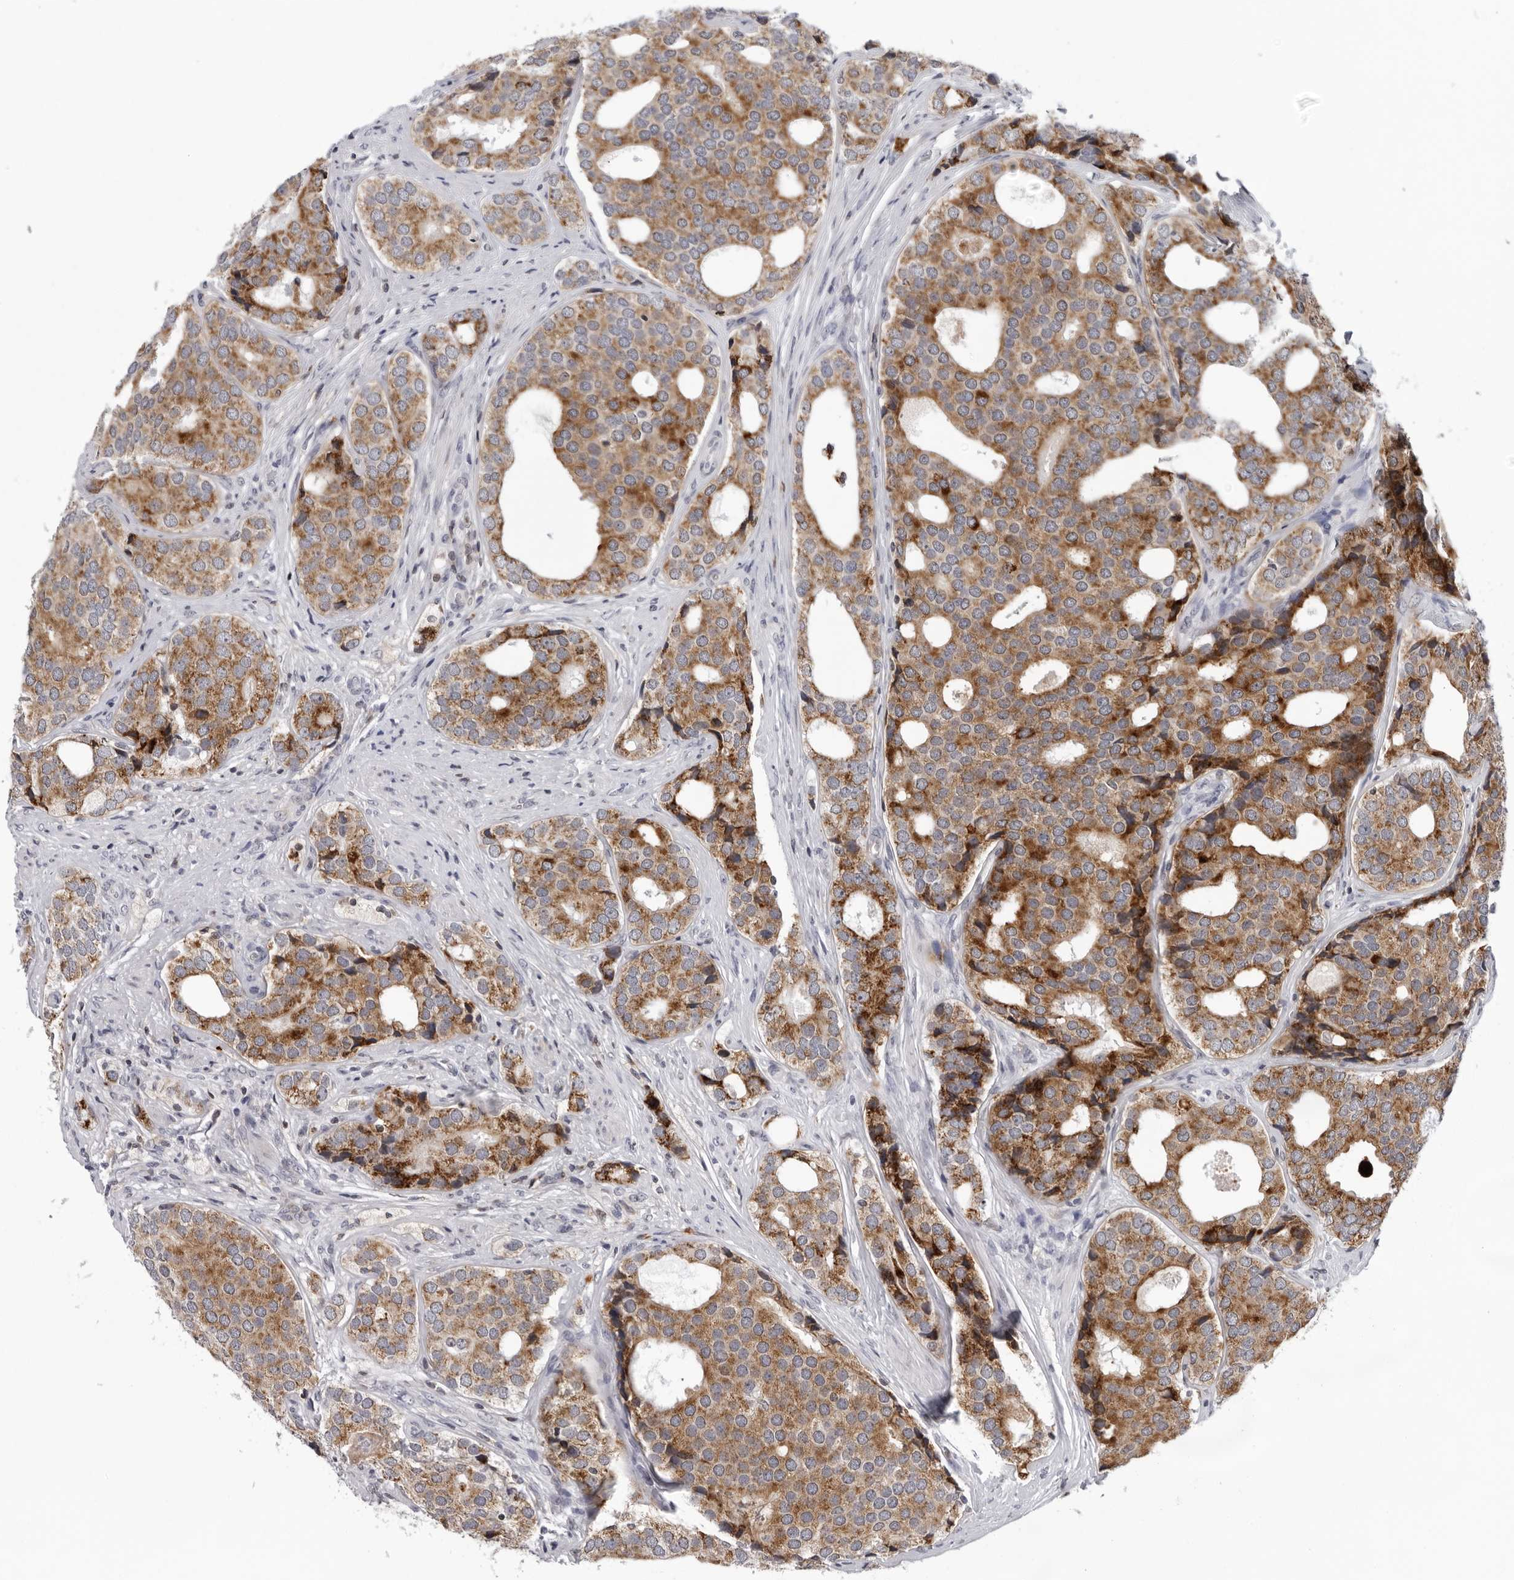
{"staining": {"intensity": "strong", "quantity": ">75%", "location": "cytoplasmic/membranous"}, "tissue": "prostate cancer", "cell_type": "Tumor cells", "image_type": "cancer", "snomed": [{"axis": "morphology", "description": "Adenocarcinoma, High grade"}, {"axis": "topography", "description": "Prostate"}], "caption": "Protein expression by immunohistochemistry displays strong cytoplasmic/membranous staining in about >75% of tumor cells in high-grade adenocarcinoma (prostate). The staining was performed using DAB to visualize the protein expression in brown, while the nuclei were stained in blue with hematoxylin (Magnification: 20x).", "gene": "CPT2", "patient": {"sex": "male", "age": 56}}